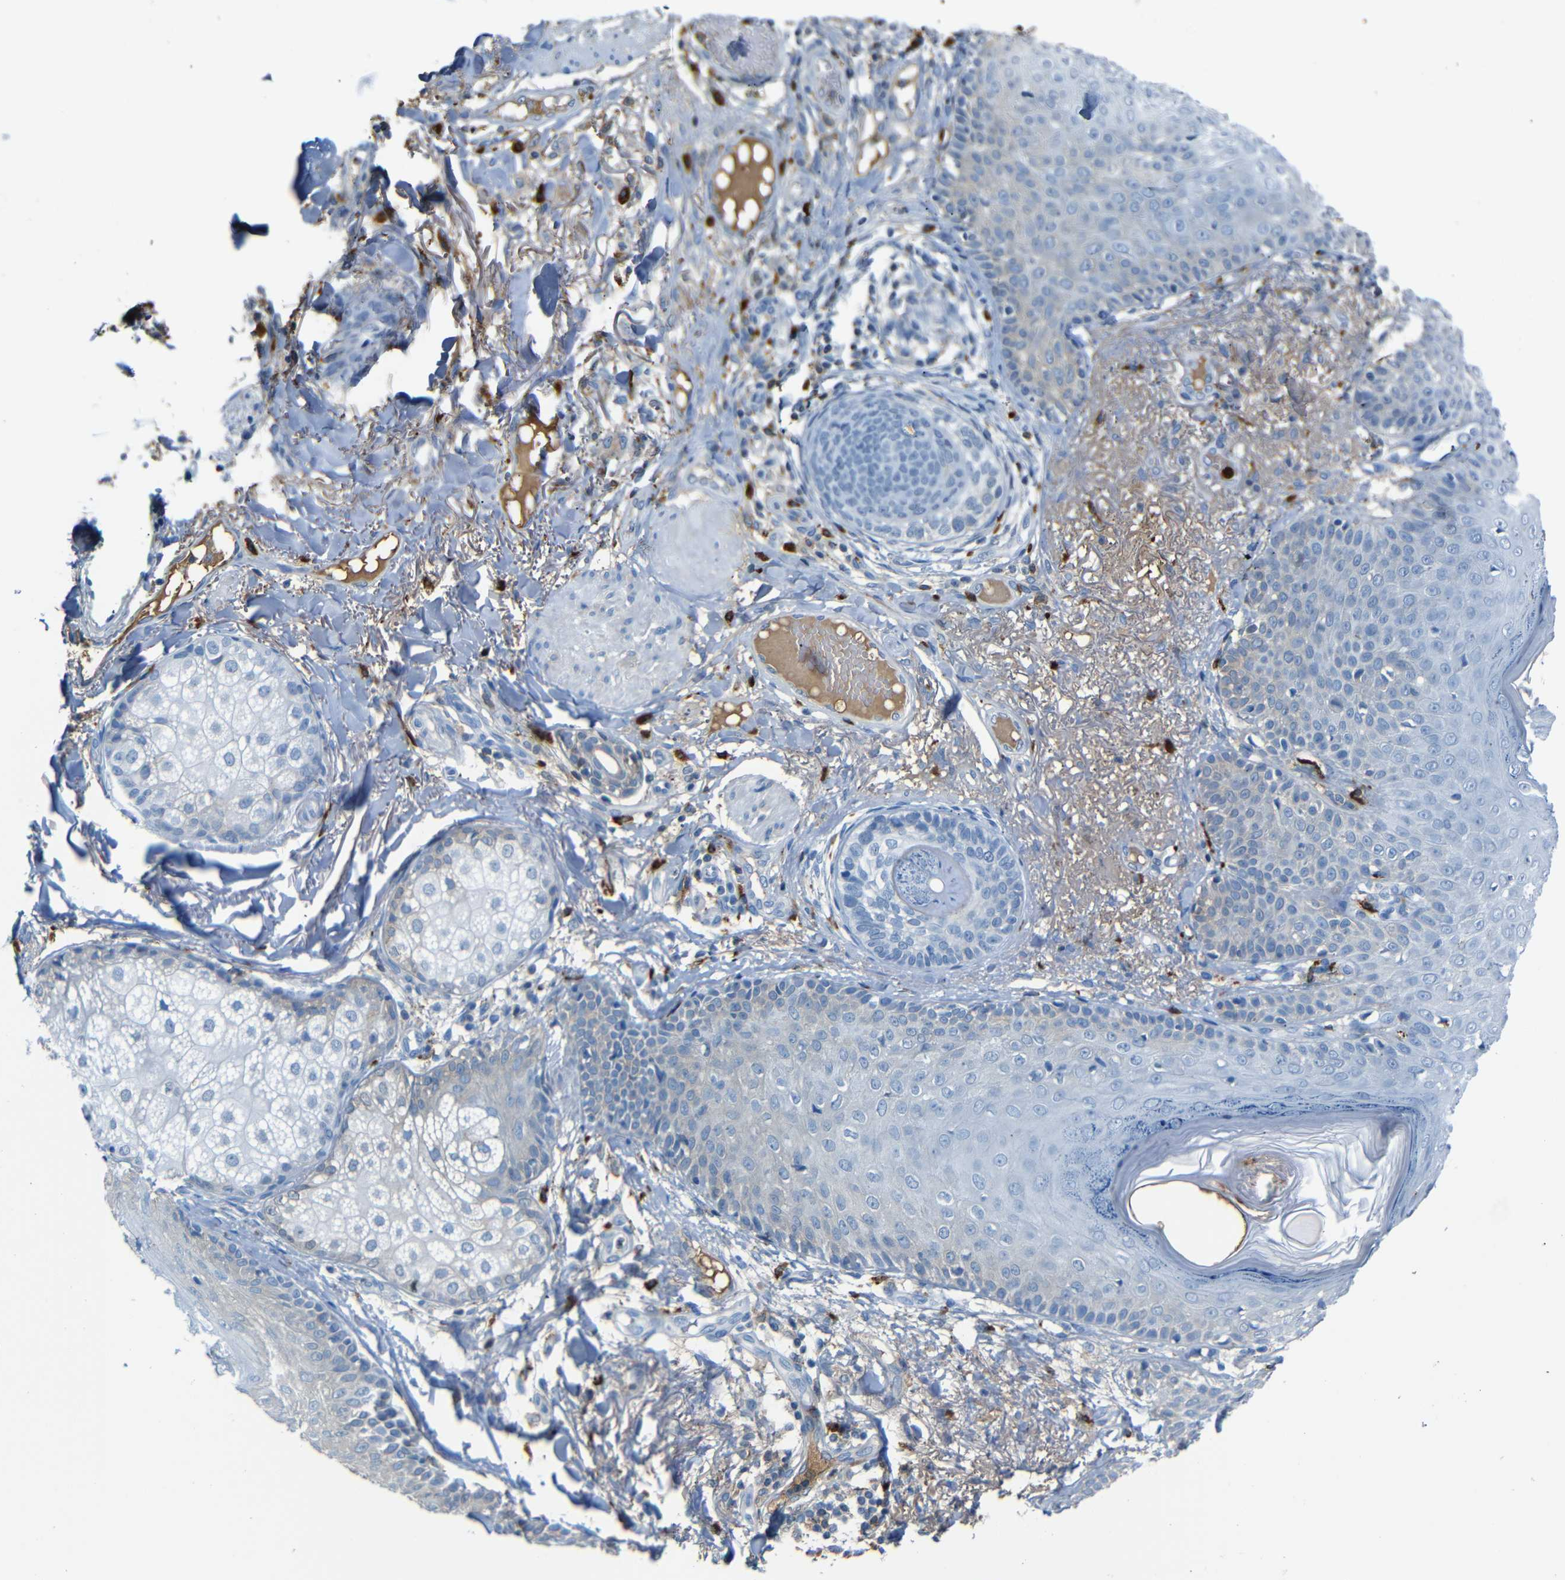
{"staining": {"intensity": "negative", "quantity": "none", "location": "none"}, "tissue": "skin cancer", "cell_type": "Tumor cells", "image_type": "cancer", "snomed": [{"axis": "morphology", "description": "Normal tissue, NOS"}, {"axis": "morphology", "description": "Basal cell carcinoma"}, {"axis": "topography", "description": "Skin"}], "caption": "Immunohistochemical staining of skin basal cell carcinoma reveals no significant positivity in tumor cells.", "gene": "SERPINA1", "patient": {"sex": "male", "age": 52}}